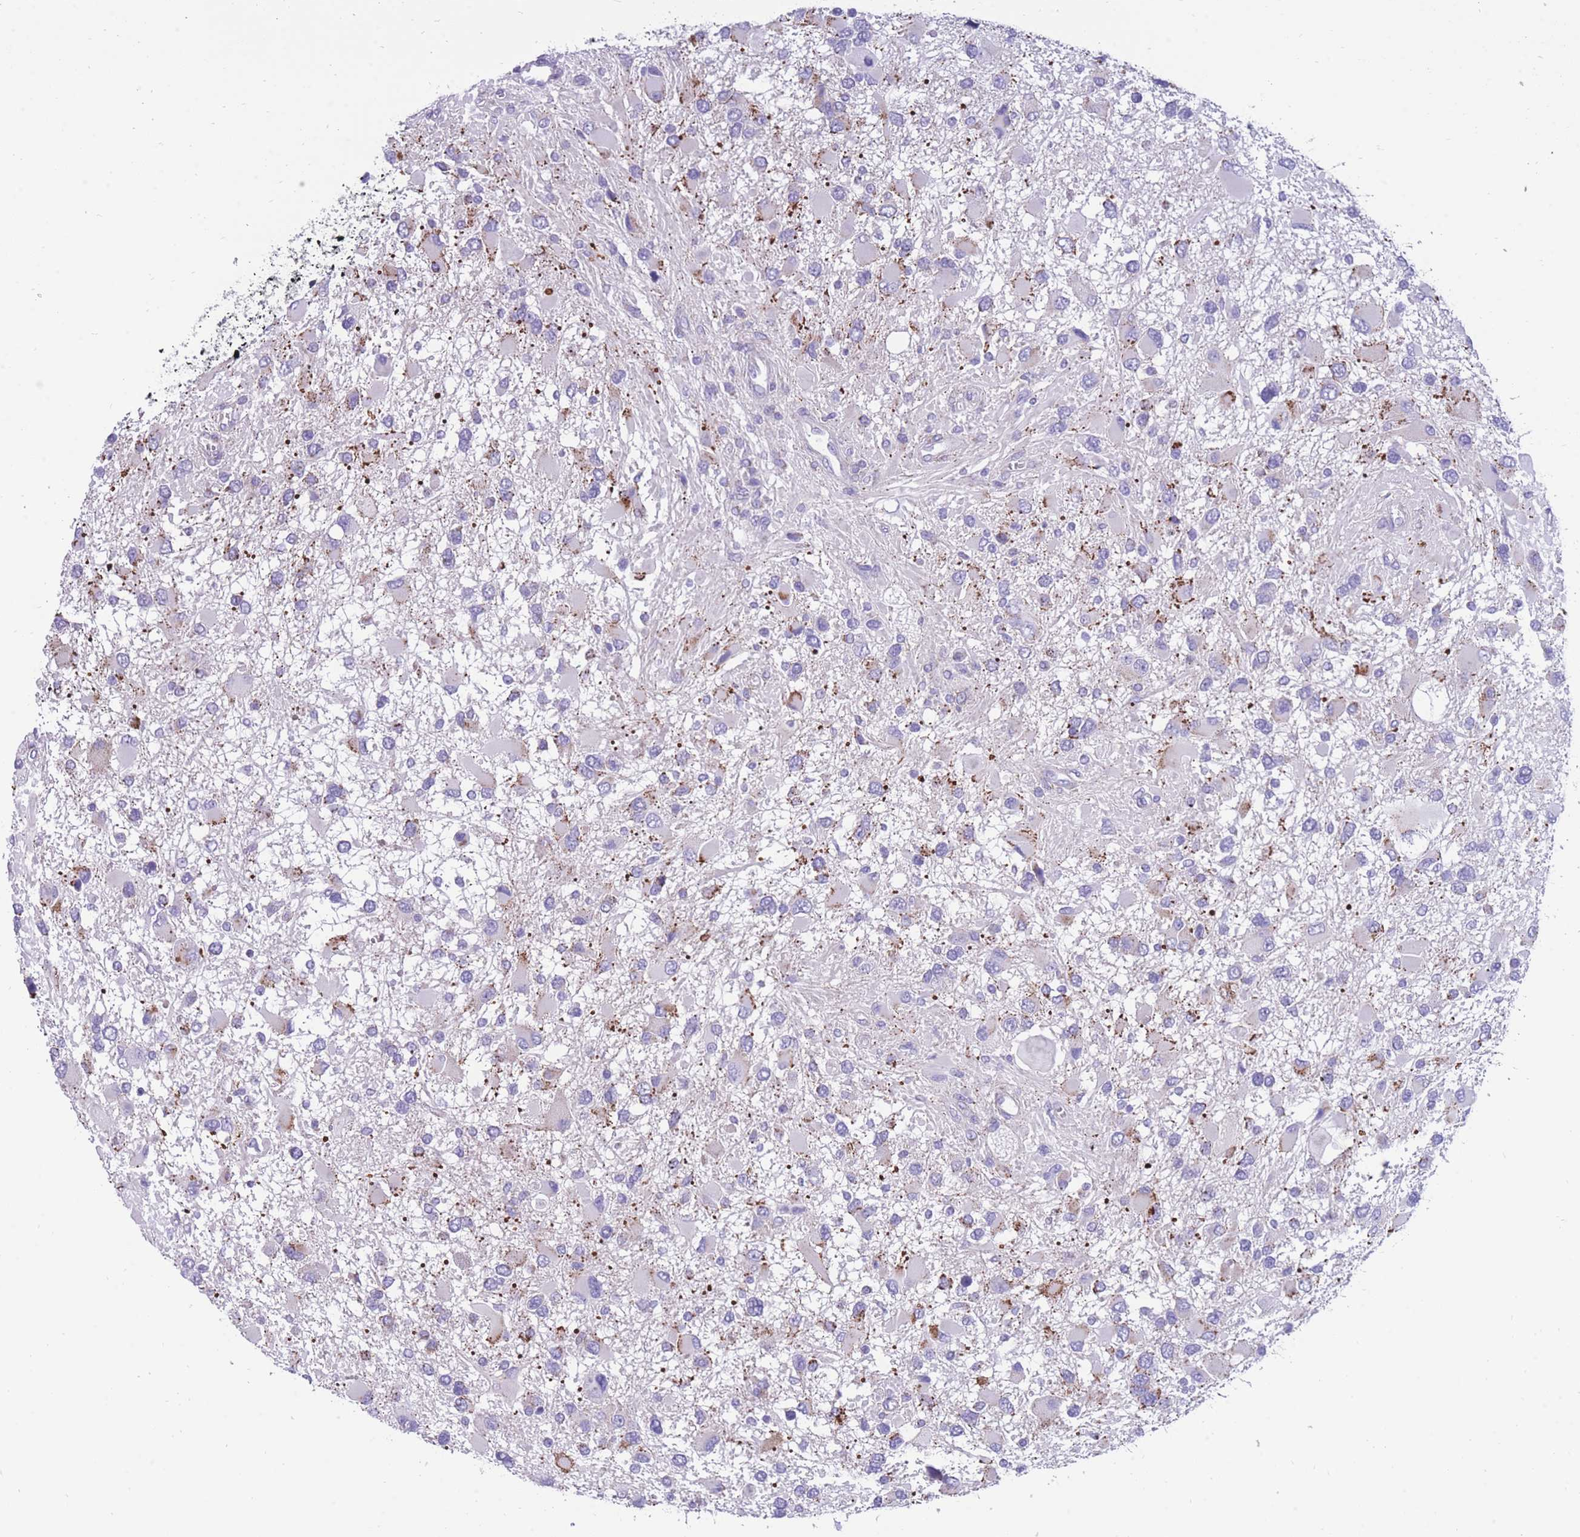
{"staining": {"intensity": "strong", "quantity": "<25%", "location": "cytoplasmic/membranous"}, "tissue": "glioma", "cell_type": "Tumor cells", "image_type": "cancer", "snomed": [{"axis": "morphology", "description": "Glioma, malignant, High grade"}, {"axis": "topography", "description": "Brain"}], "caption": "Protein staining reveals strong cytoplasmic/membranous staining in approximately <25% of tumor cells in malignant glioma (high-grade).", "gene": "INTS2", "patient": {"sex": "male", "age": 53}}